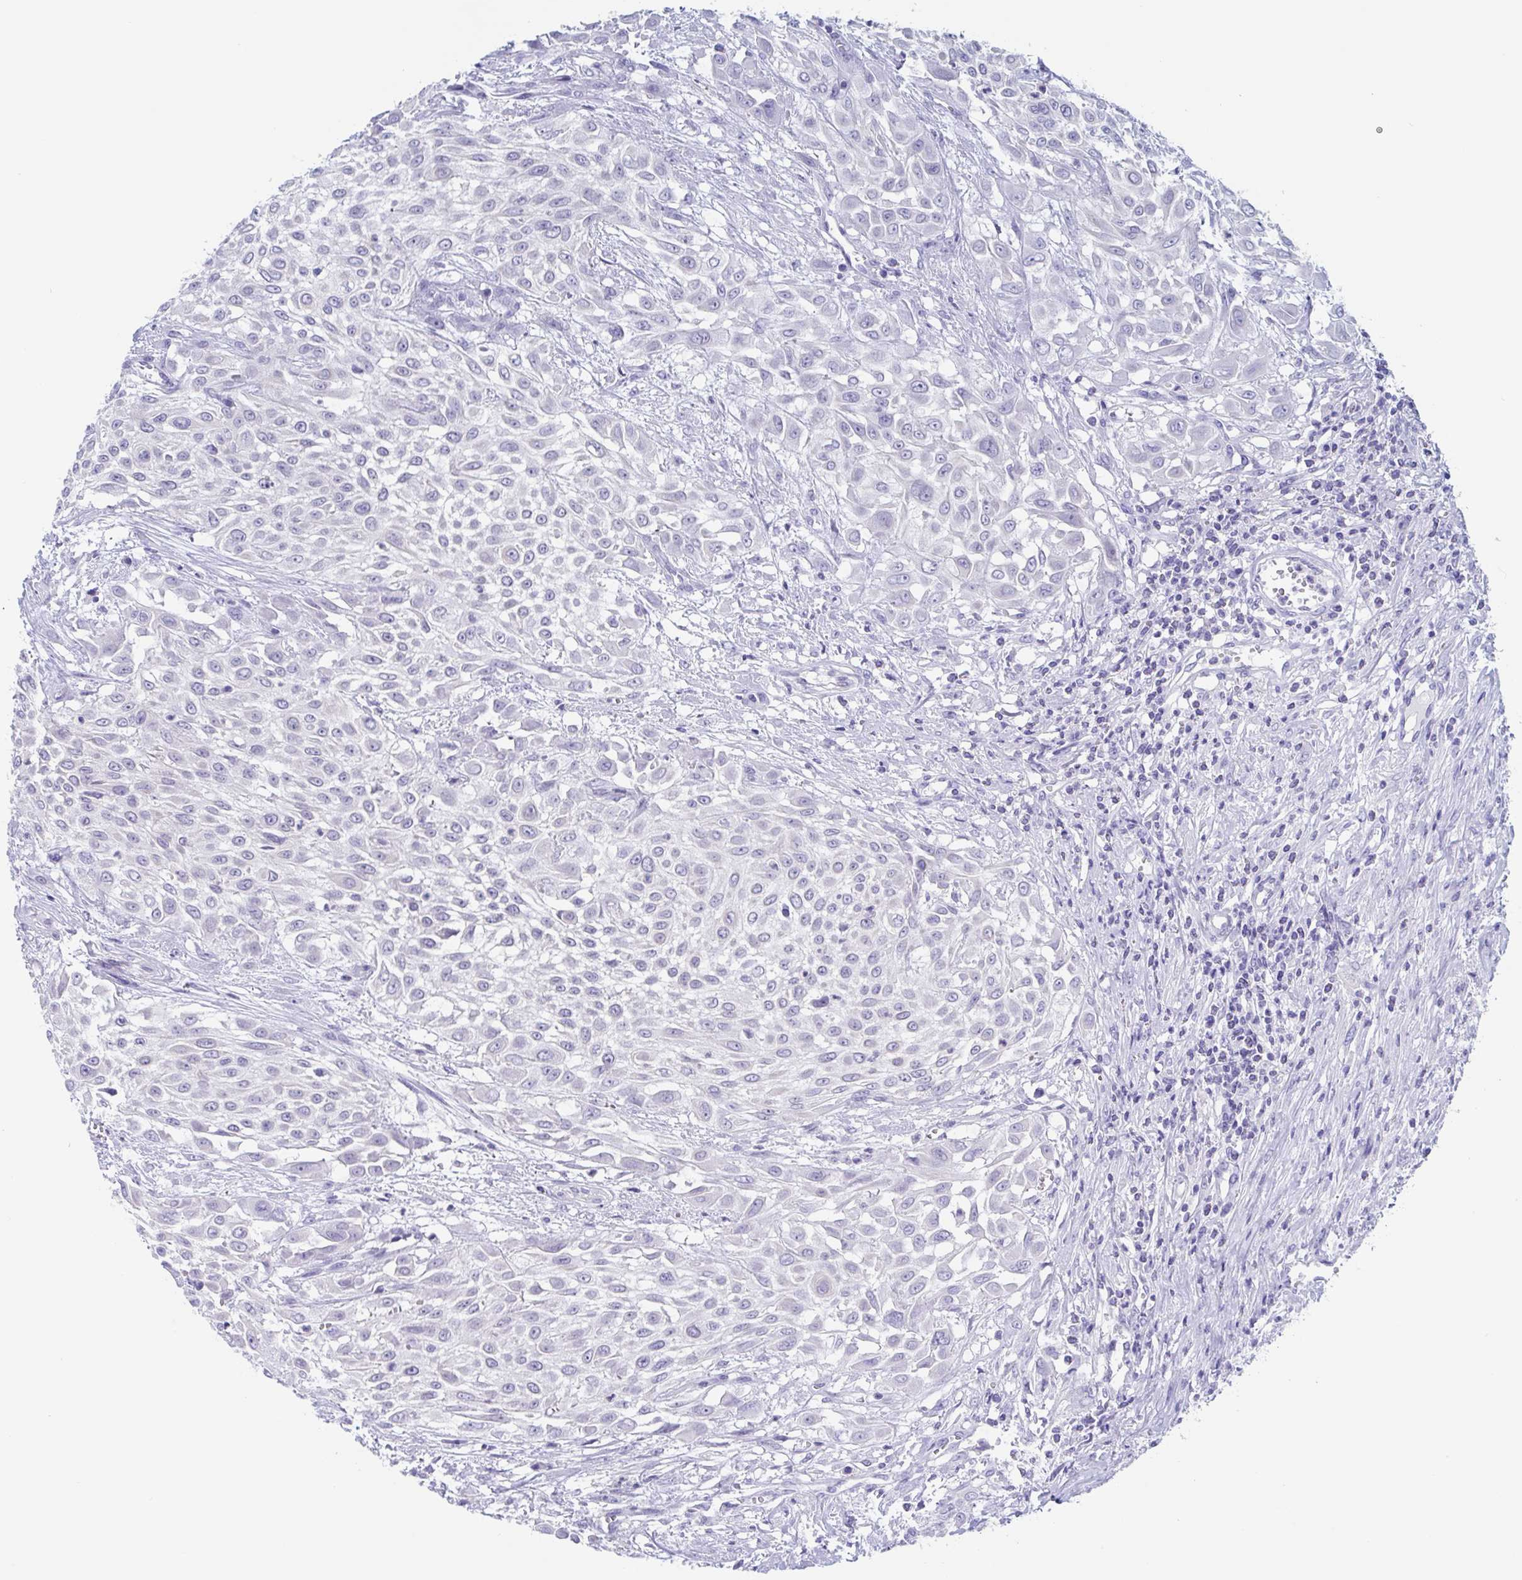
{"staining": {"intensity": "negative", "quantity": "none", "location": "none"}, "tissue": "urothelial cancer", "cell_type": "Tumor cells", "image_type": "cancer", "snomed": [{"axis": "morphology", "description": "Urothelial carcinoma, High grade"}, {"axis": "topography", "description": "Urinary bladder"}], "caption": "Tumor cells are negative for protein expression in human urothelial cancer. The staining was performed using DAB to visualize the protein expression in brown, while the nuclei were stained in blue with hematoxylin (Magnification: 20x).", "gene": "CDX4", "patient": {"sex": "male", "age": 57}}